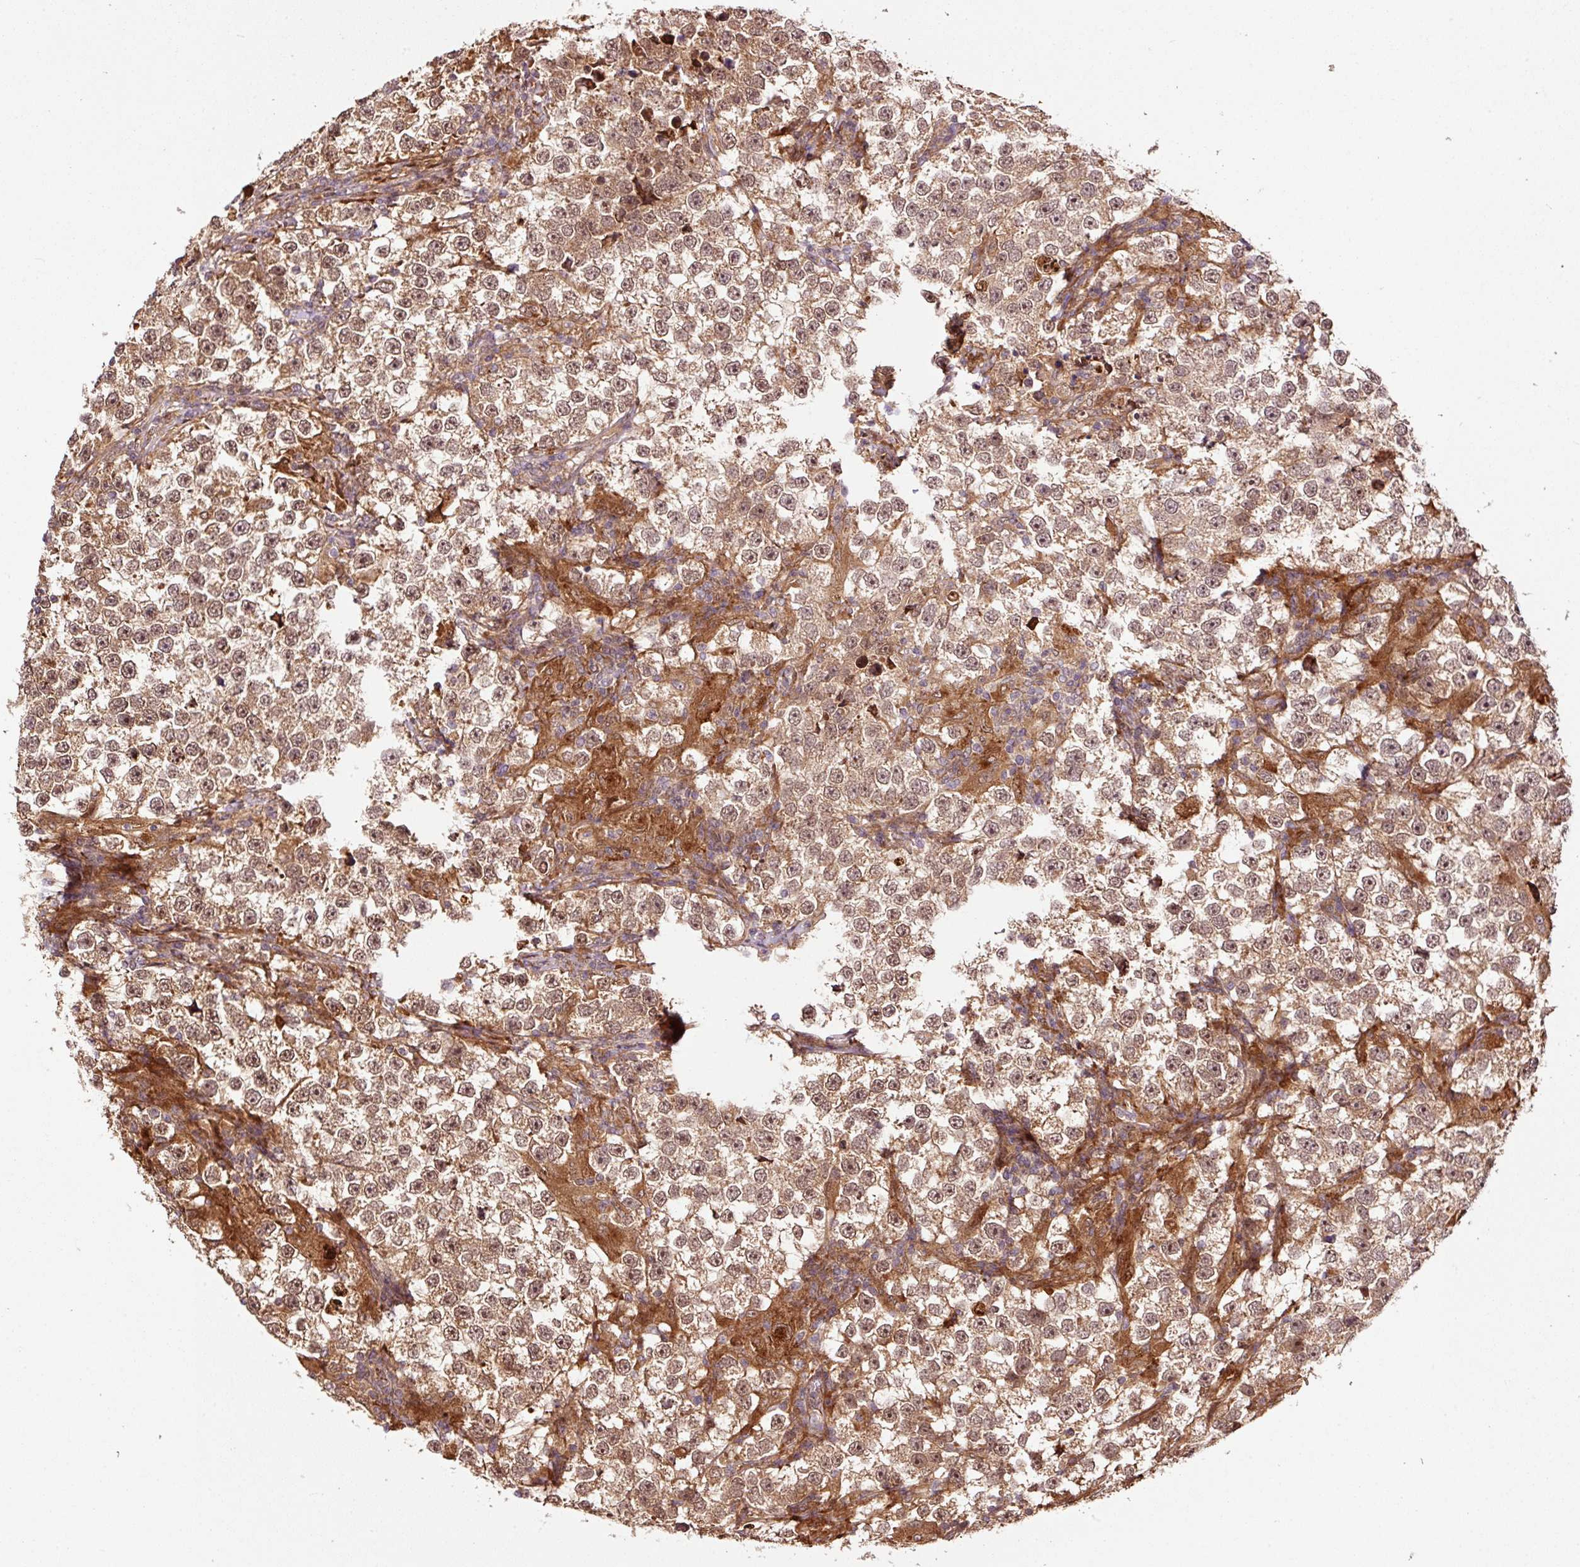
{"staining": {"intensity": "moderate", "quantity": ">75%", "location": "cytoplasmic/membranous,nuclear"}, "tissue": "testis cancer", "cell_type": "Tumor cells", "image_type": "cancer", "snomed": [{"axis": "morphology", "description": "Seminoma, NOS"}, {"axis": "topography", "description": "Testis"}], "caption": "IHC micrograph of testis seminoma stained for a protein (brown), which demonstrates medium levels of moderate cytoplasmic/membranous and nuclear staining in approximately >75% of tumor cells.", "gene": "OXER1", "patient": {"sex": "male", "age": 46}}